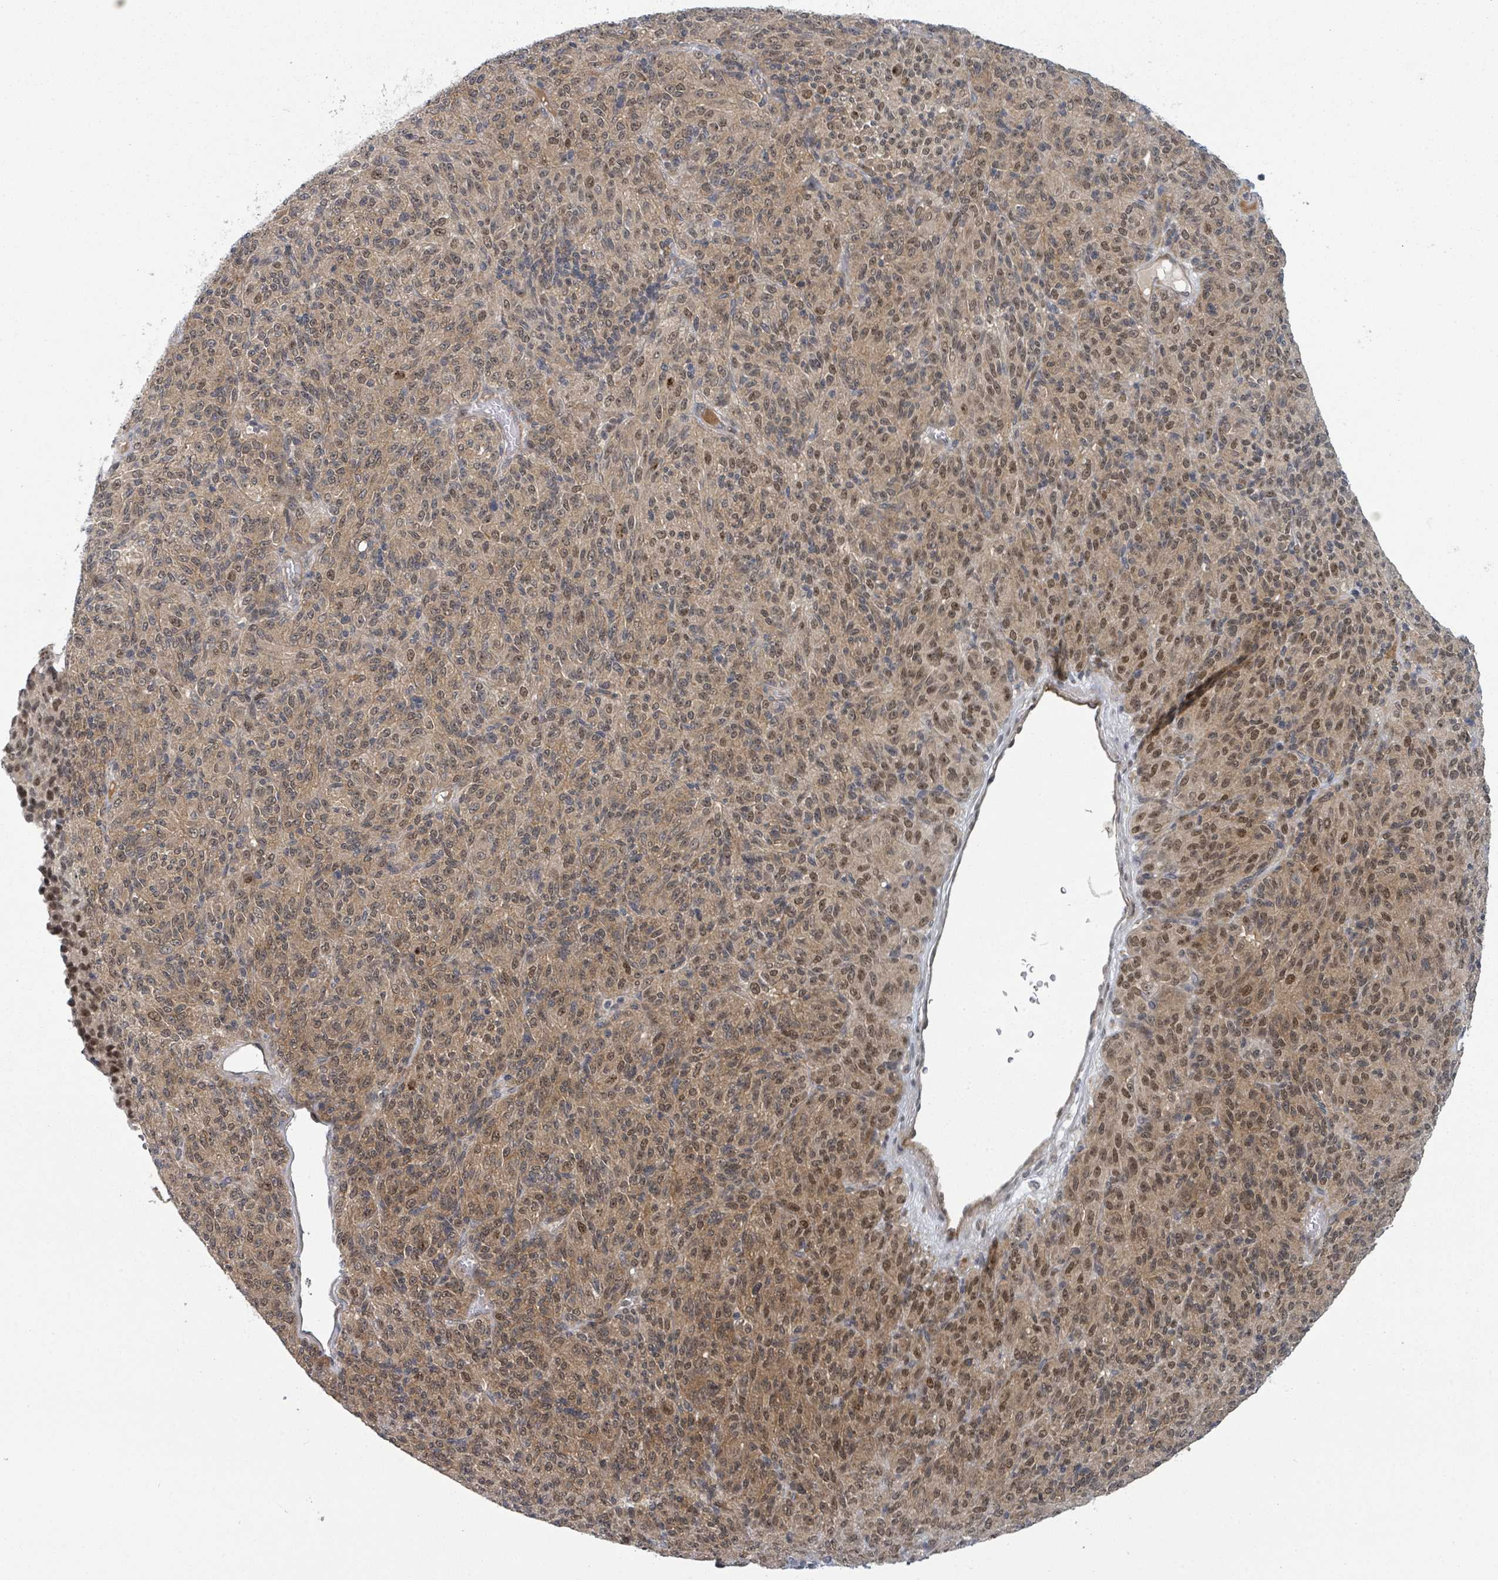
{"staining": {"intensity": "moderate", "quantity": ">75%", "location": "cytoplasmic/membranous,nuclear"}, "tissue": "melanoma", "cell_type": "Tumor cells", "image_type": "cancer", "snomed": [{"axis": "morphology", "description": "Malignant melanoma, Metastatic site"}, {"axis": "topography", "description": "Brain"}], "caption": "An IHC micrograph of neoplastic tissue is shown. Protein staining in brown labels moderate cytoplasmic/membranous and nuclear positivity in malignant melanoma (metastatic site) within tumor cells.", "gene": "GTF3C1", "patient": {"sex": "female", "age": 56}}